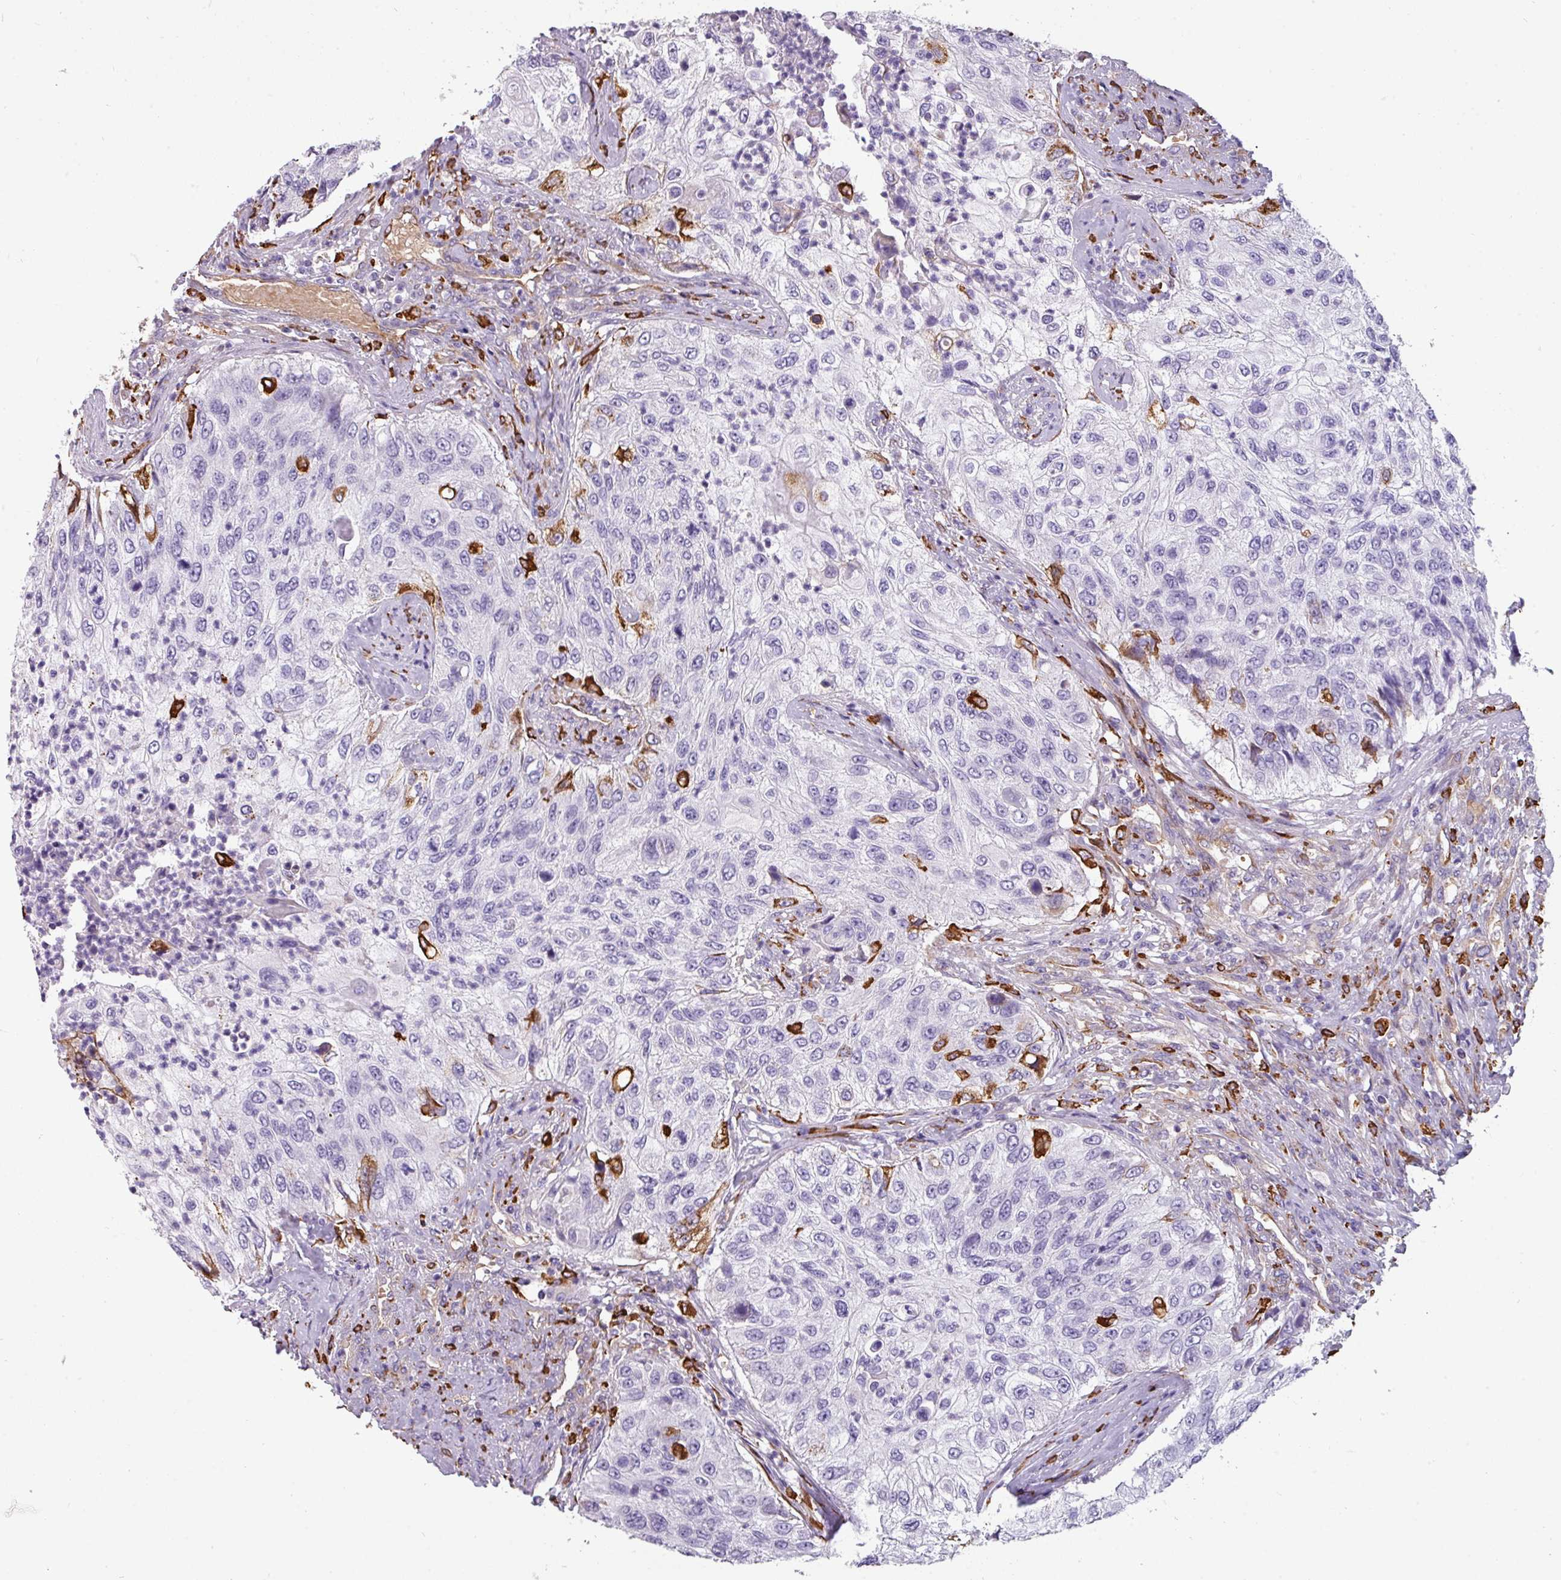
{"staining": {"intensity": "moderate", "quantity": "<25%", "location": "cytoplasmic/membranous"}, "tissue": "urothelial cancer", "cell_type": "Tumor cells", "image_type": "cancer", "snomed": [{"axis": "morphology", "description": "Urothelial carcinoma, High grade"}, {"axis": "topography", "description": "Urinary bladder"}], "caption": "Protein staining of urothelial cancer tissue displays moderate cytoplasmic/membranous positivity in approximately <25% of tumor cells.", "gene": "BUD23", "patient": {"sex": "female", "age": 60}}